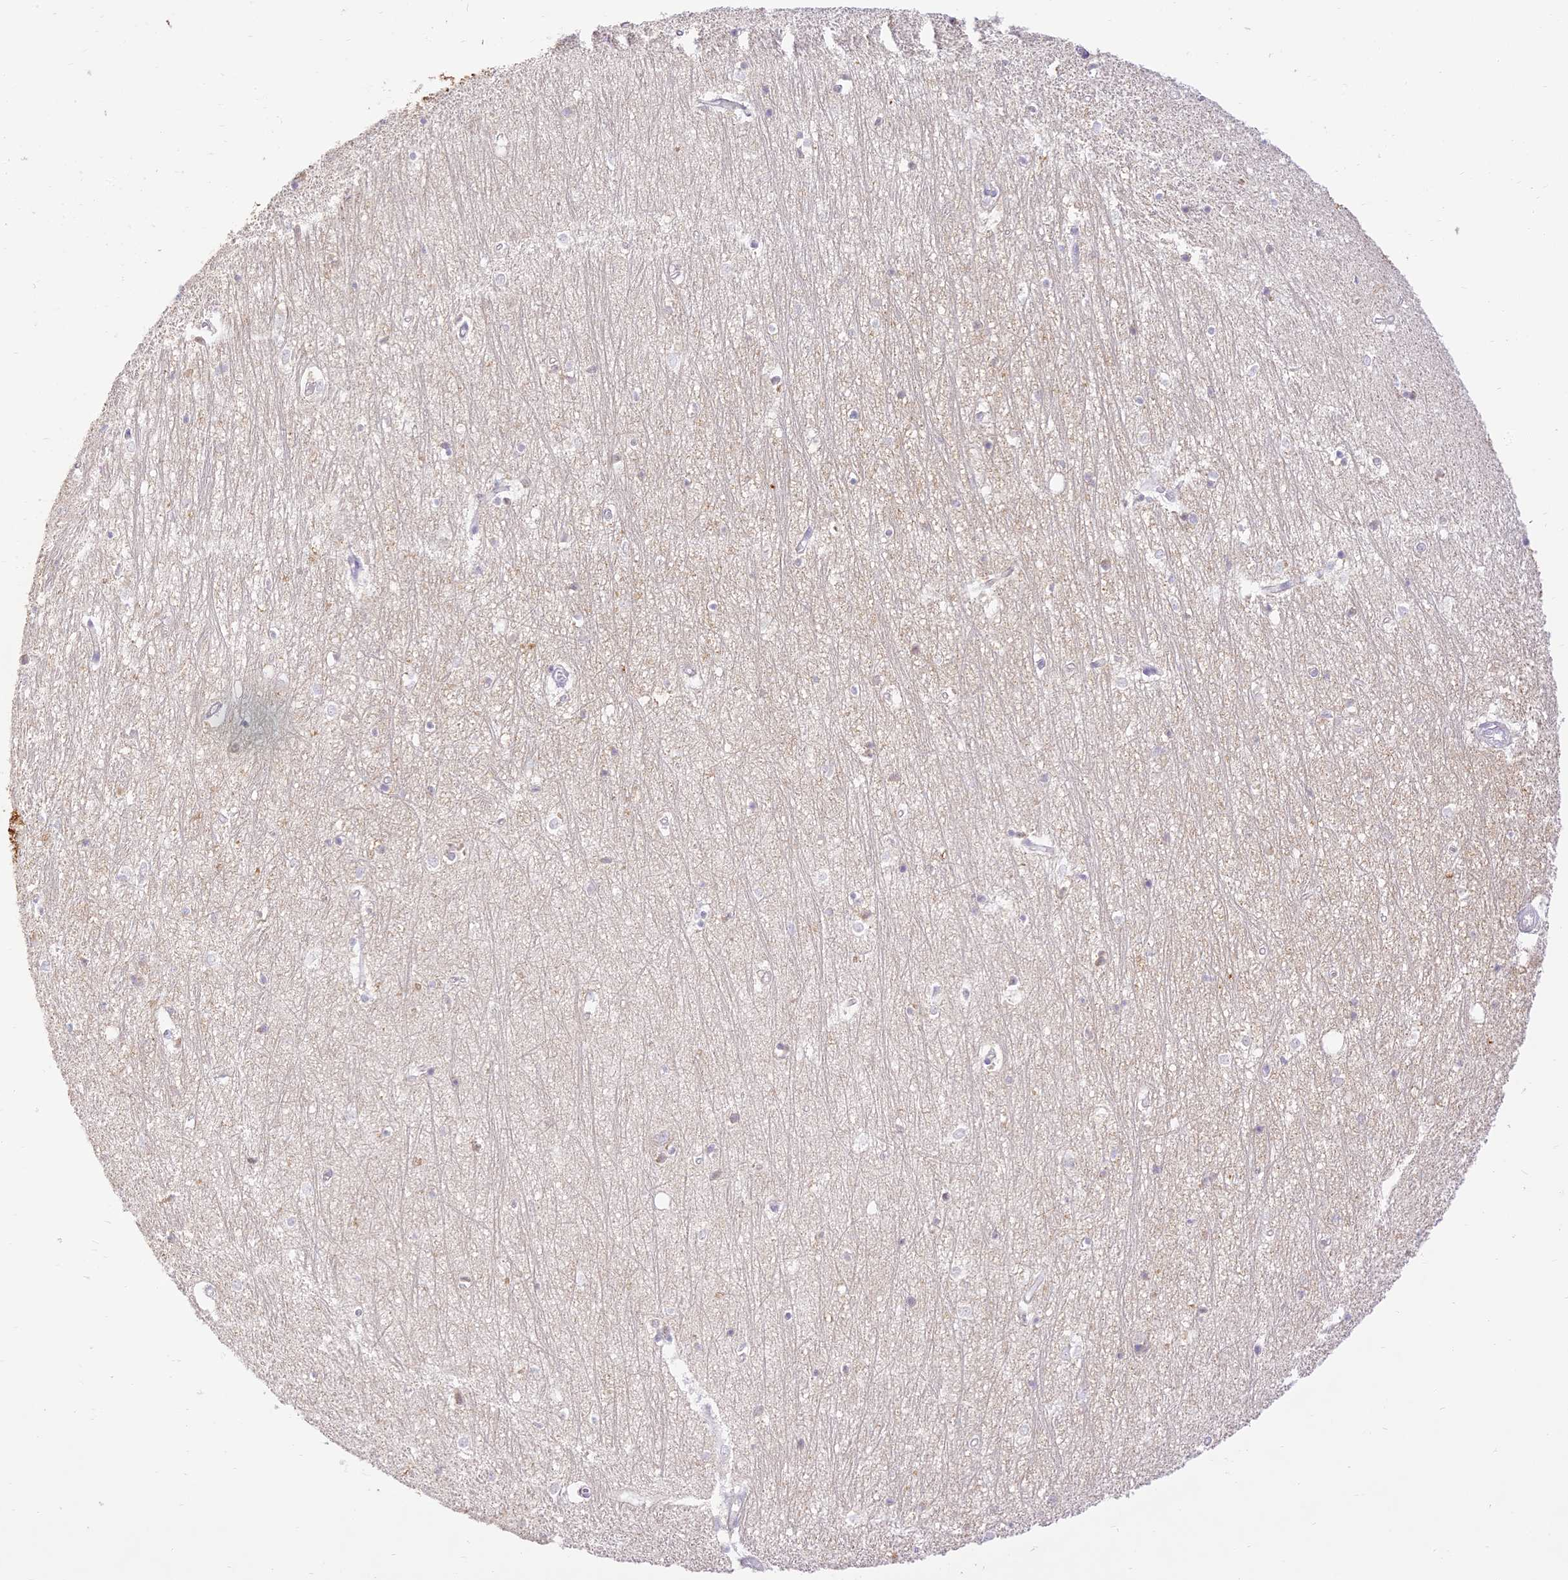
{"staining": {"intensity": "negative", "quantity": "none", "location": "none"}, "tissue": "hippocampus", "cell_type": "Glial cells", "image_type": "normal", "snomed": [{"axis": "morphology", "description": "Normal tissue, NOS"}, {"axis": "topography", "description": "Hippocampus"}], "caption": "Glial cells show no significant protein positivity in benign hippocampus. Brightfield microscopy of IHC stained with DAB (brown) and hematoxylin (blue), captured at high magnification.", "gene": "LRRC15", "patient": {"sex": "female", "age": 64}}